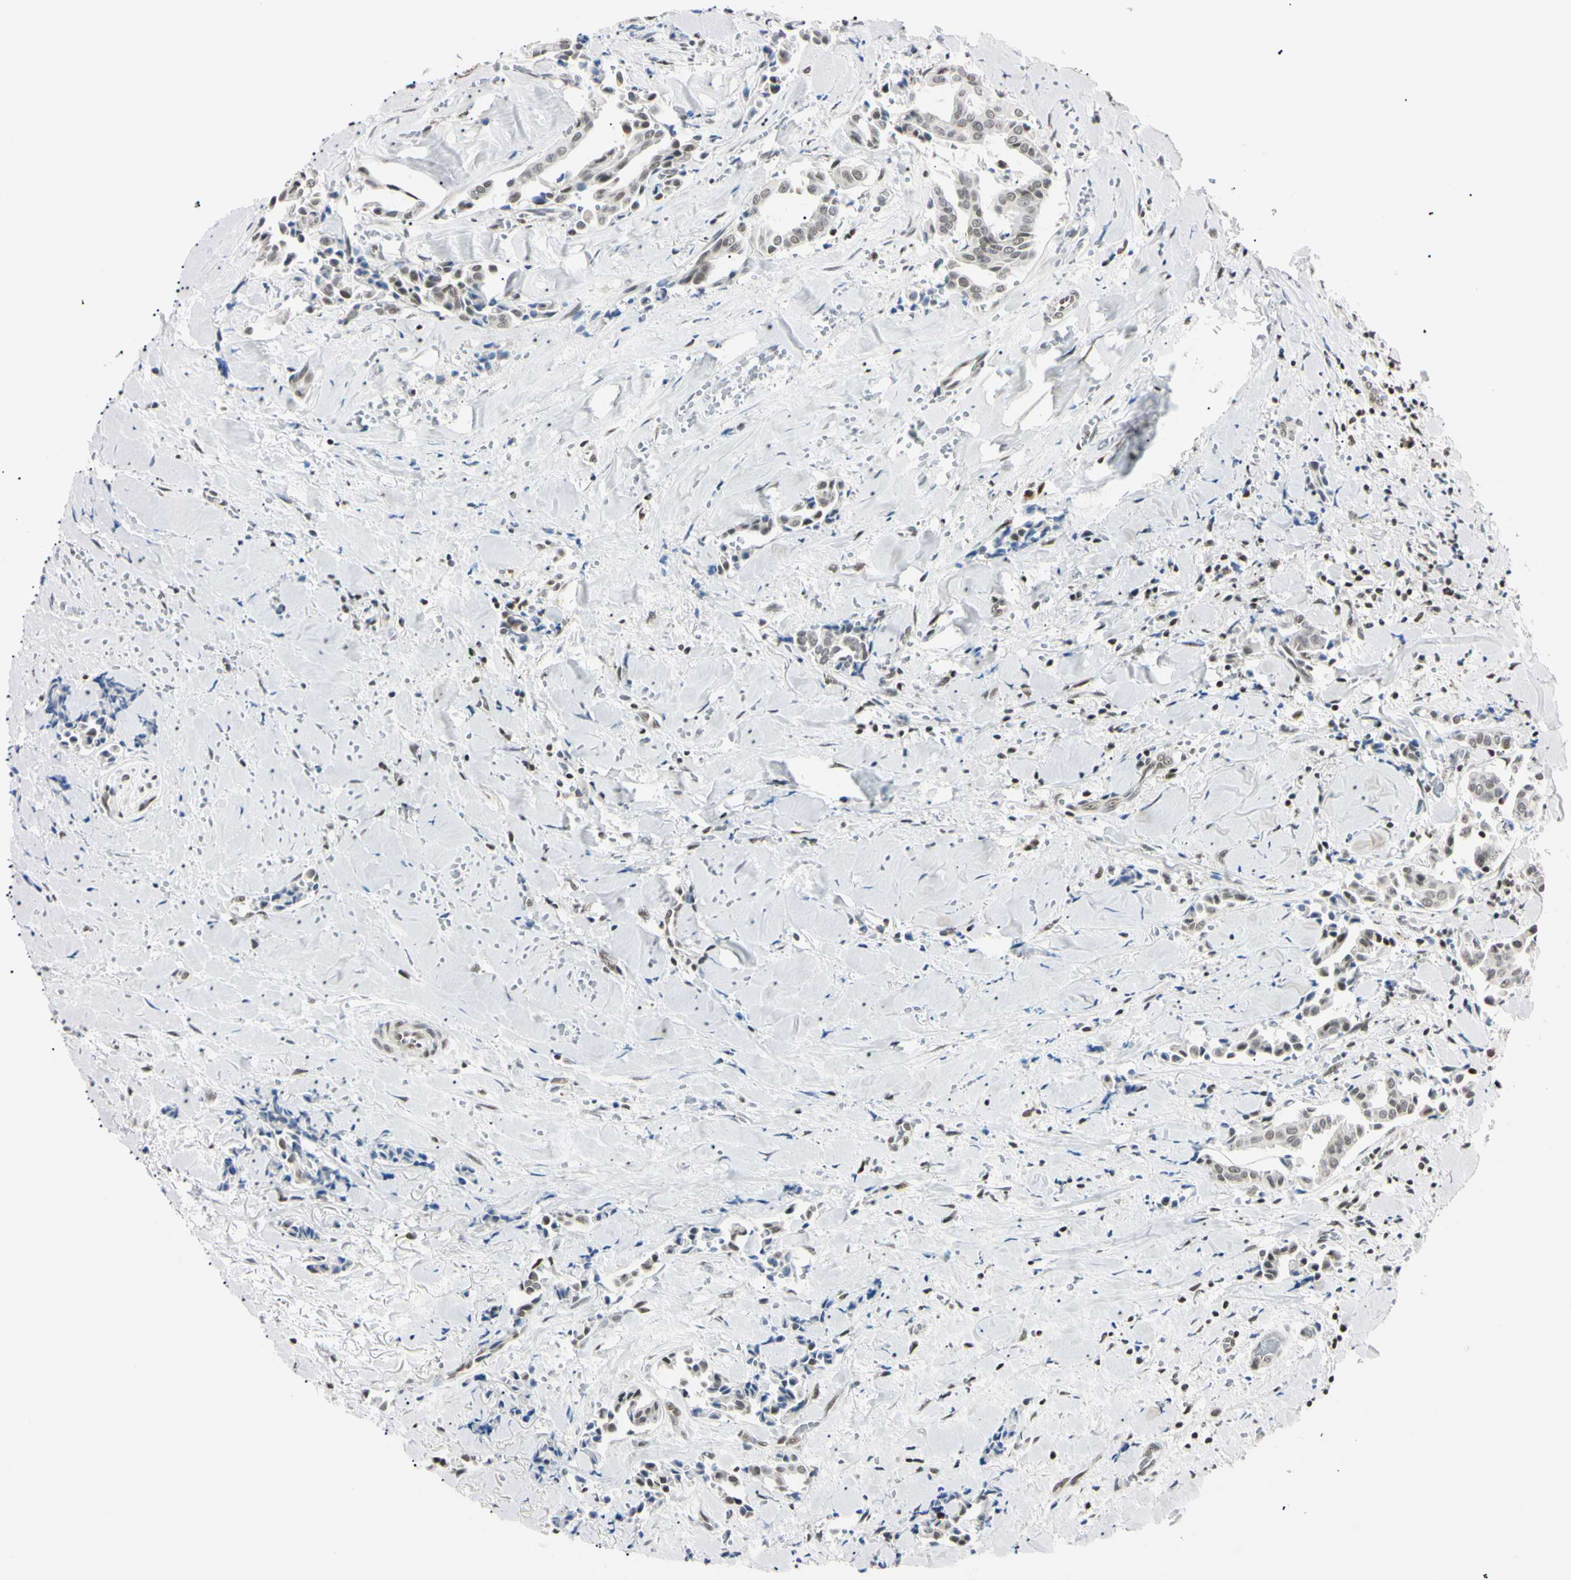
{"staining": {"intensity": "negative", "quantity": "none", "location": "none"}, "tissue": "head and neck cancer", "cell_type": "Tumor cells", "image_type": "cancer", "snomed": [{"axis": "morphology", "description": "Adenocarcinoma, NOS"}, {"axis": "topography", "description": "Salivary gland"}, {"axis": "topography", "description": "Head-Neck"}], "caption": "Immunohistochemistry histopathology image of neoplastic tissue: adenocarcinoma (head and neck) stained with DAB (3,3'-diaminobenzidine) shows no significant protein expression in tumor cells.", "gene": "C1orf174", "patient": {"sex": "female", "age": 59}}